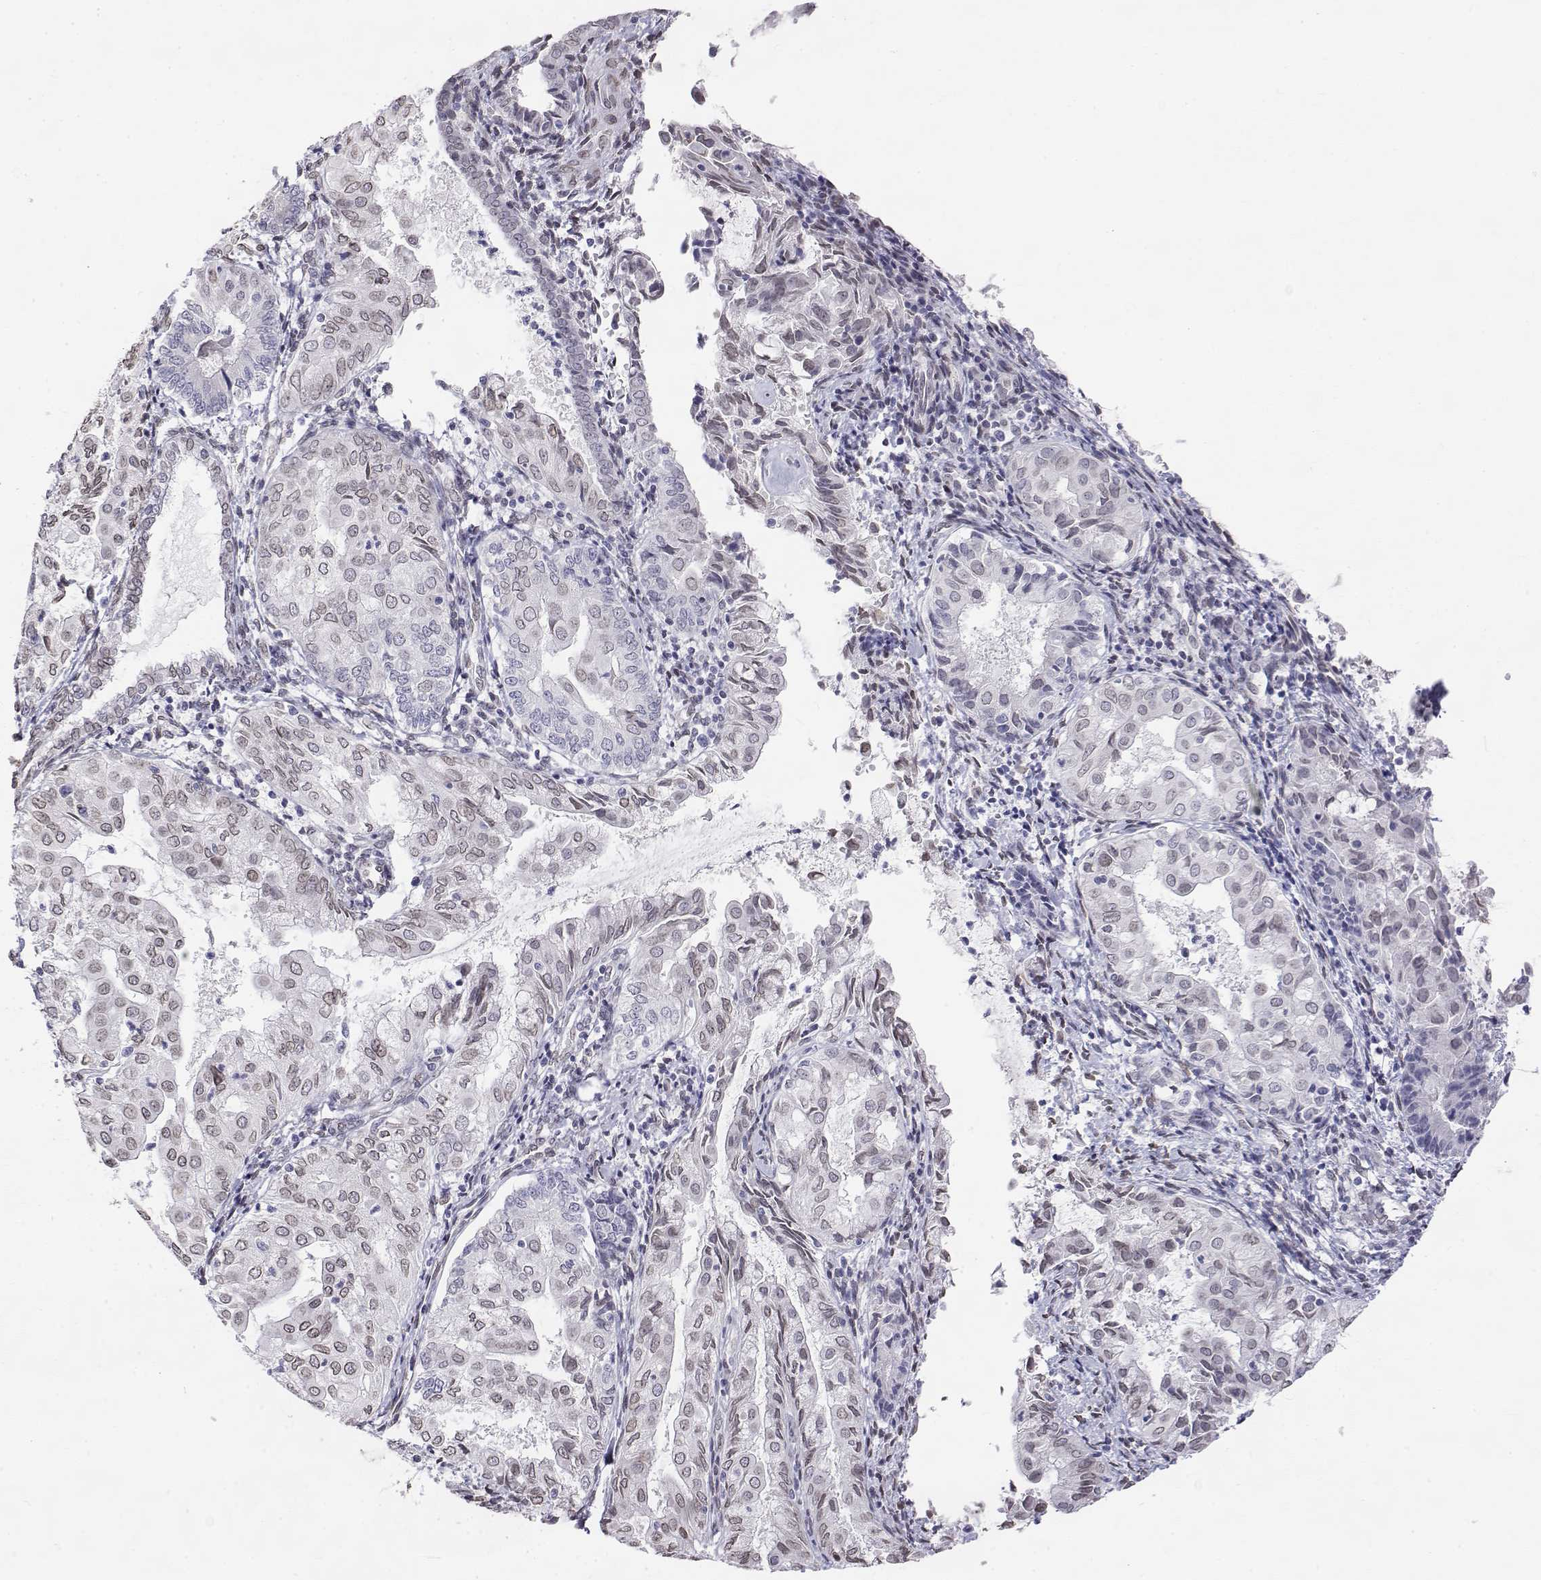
{"staining": {"intensity": "weak", "quantity": "25%-75%", "location": "cytoplasmic/membranous,nuclear"}, "tissue": "endometrial cancer", "cell_type": "Tumor cells", "image_type": "cancer", "snomed": [{"axis": "morphology", "description": "Adenocarcinoma, NOS"}, {"axis": "topography", "description": "Endometrium"}], "caption": "Human adenocarcinoma (endometrial) stained with a protein marker exhibits weak staining in tumor cells.", "gene": "ZNF532", "patient": {"sex": "female", "age": 68}}